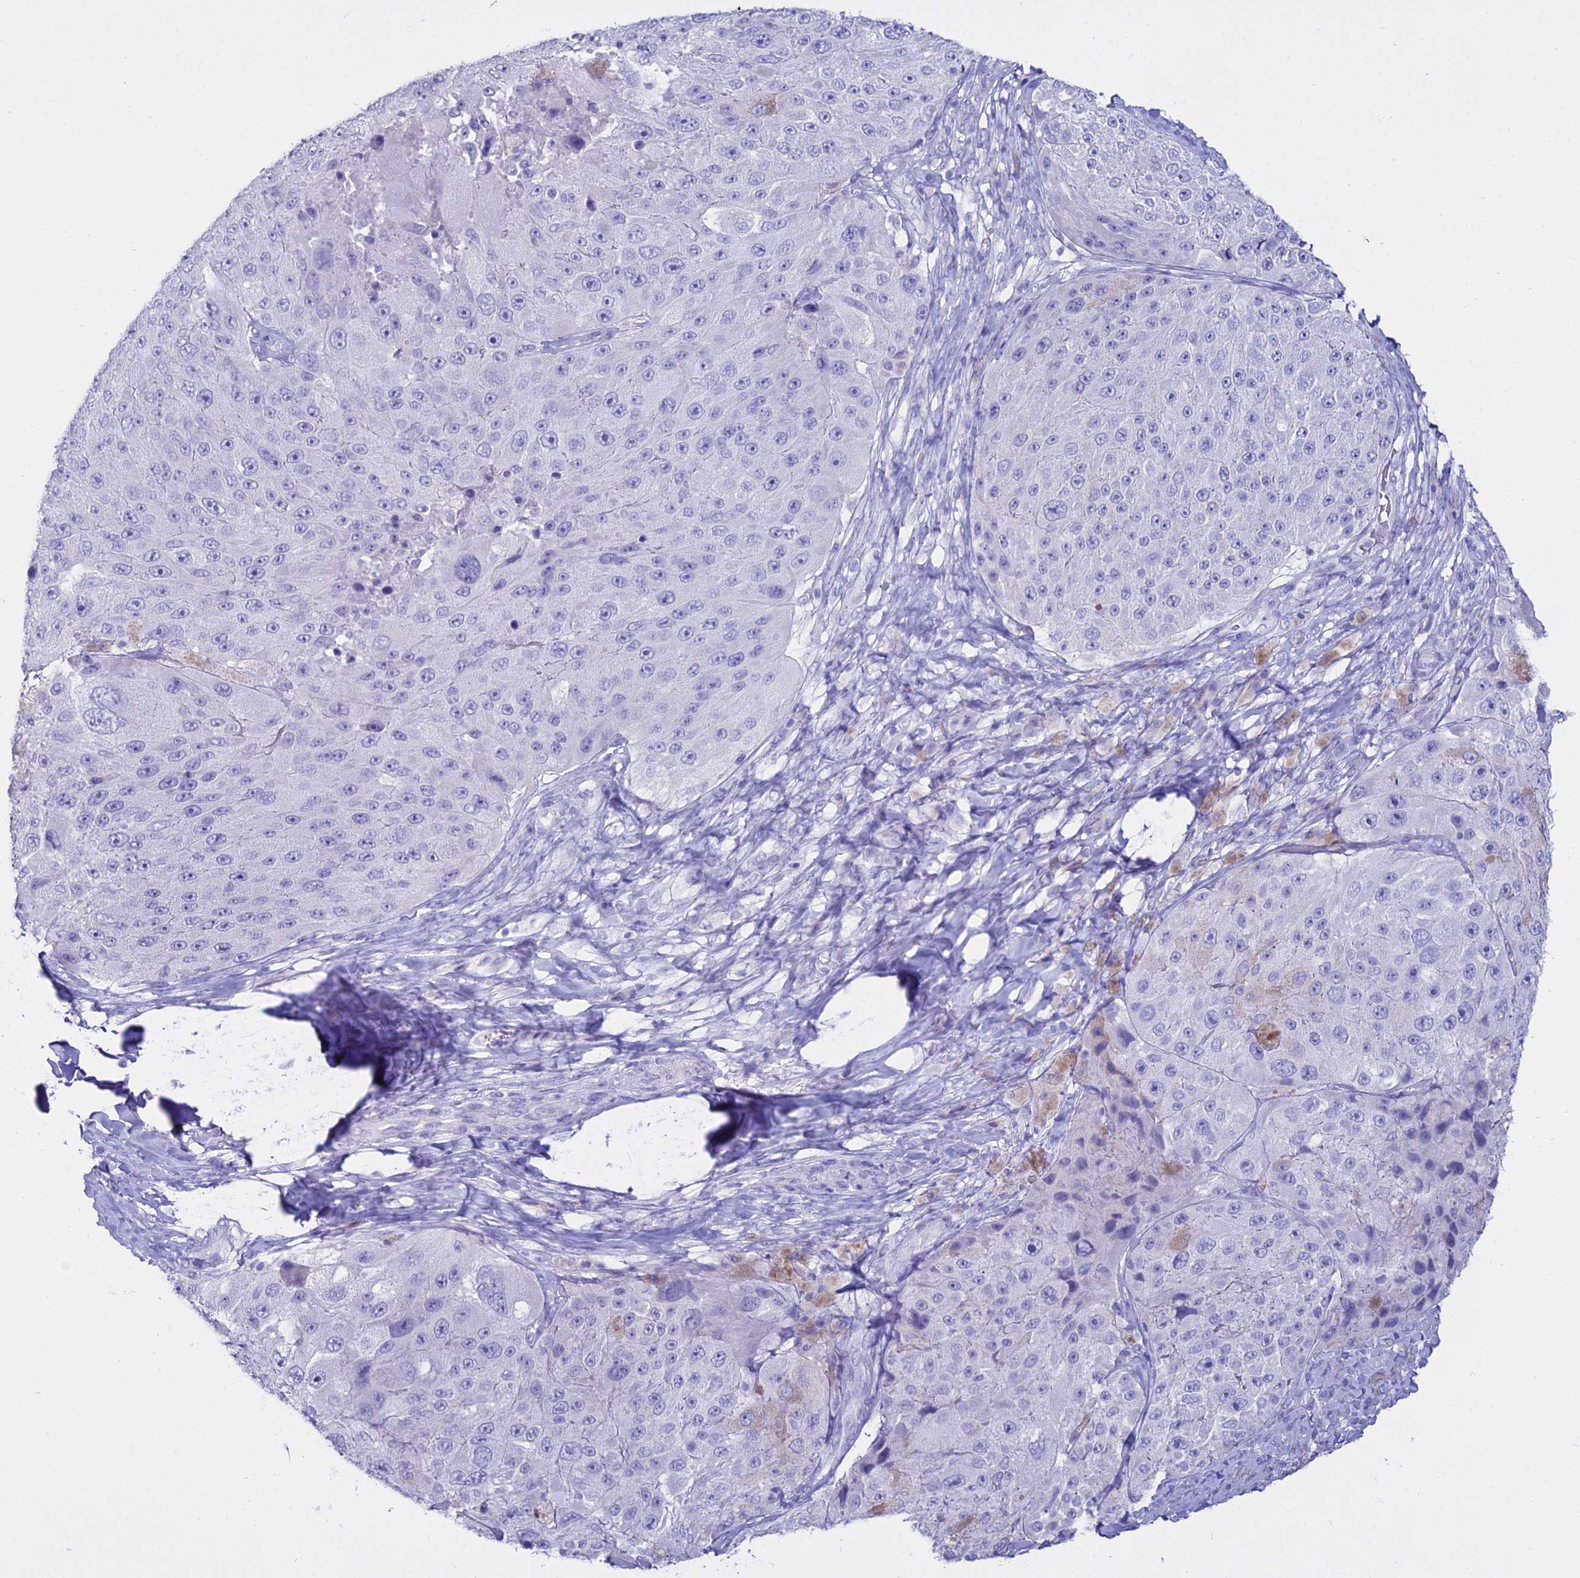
{"staining": {"intensity": "negative", "quantity": "none", "location": "none"}, "tissue": "melanoma", "cell_type": "Tumor cells", "image_type": "cancer", "snomed": [{"axis": "morphology", "description": "Malignant melanoma, Metastatic site"}, {"axis": "topography", "description": "Lymph node"}], "caption": "Immunohistochemistry (IHC) image of neoplastic tissue: human malignant melanoma (metastatic site) stained with DAB displays no significant protein staining in tumor cells.", "gene": "ALPP", "patient": {"sex": "male", "age": 62}}